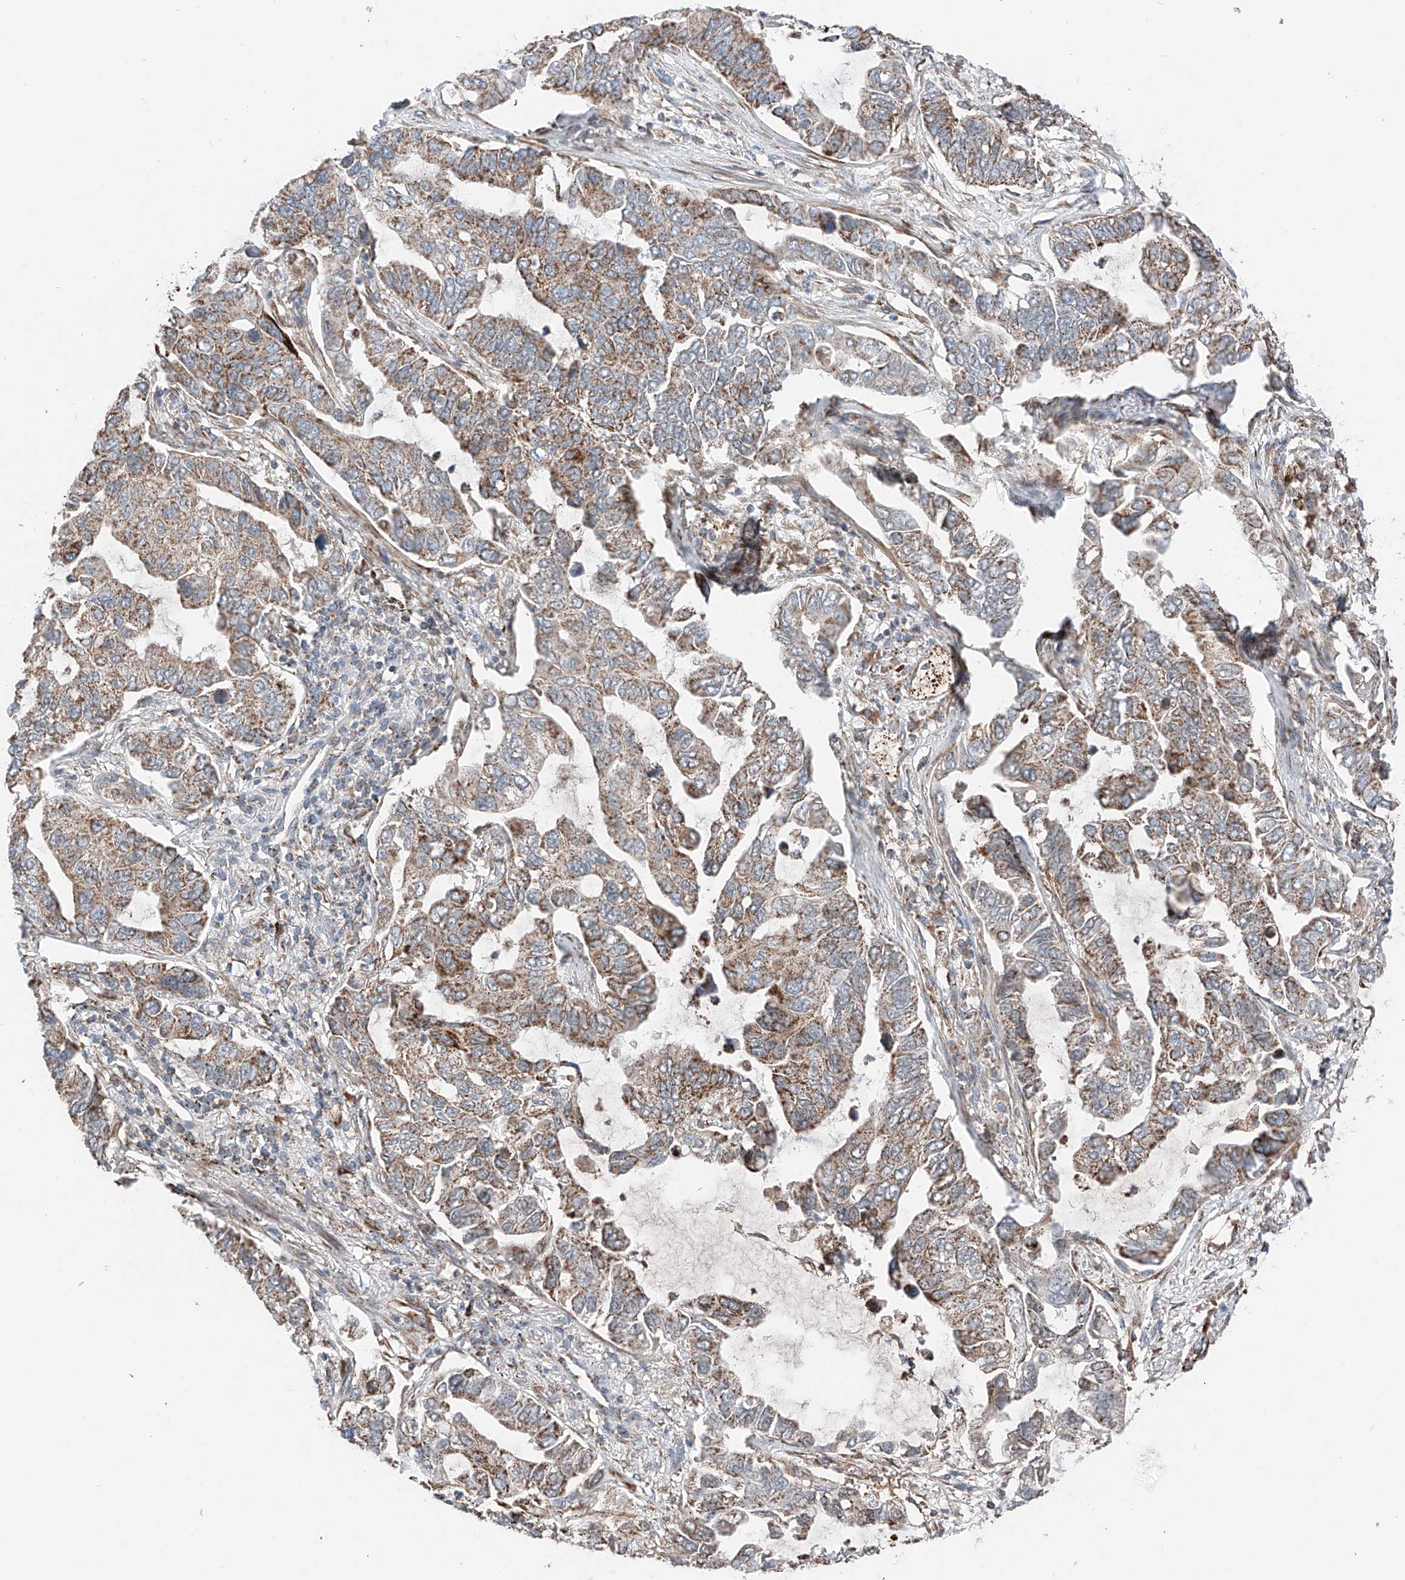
{"staining": {"intensity": "moderate", "quantity": ">75%", "location": "cytoplasmic/membranous"}, "tissue": "lung cancer", "cell_type": "Tumor cells", "image_type": "cancer", "snomed": [{"axis": "morphology", "description": "Adenocarcinoma, NOS"}, {"axis": "topography", "description": "Lung"}], "caption": "Protein staining by immunohistochemistry shows moderate cytoplasmic/membranous positivity in about >75% of tumor cells in lung cancer. The staining was performed using DAB (3,3'-diaminobenzidine) to visualize the protein expression in brown, while the nuclei were stained in blue with hematoxylin (Magnification: 20x).", "gene": "ZSCAN29", "patient": {"sex": "male", "age": 64}}